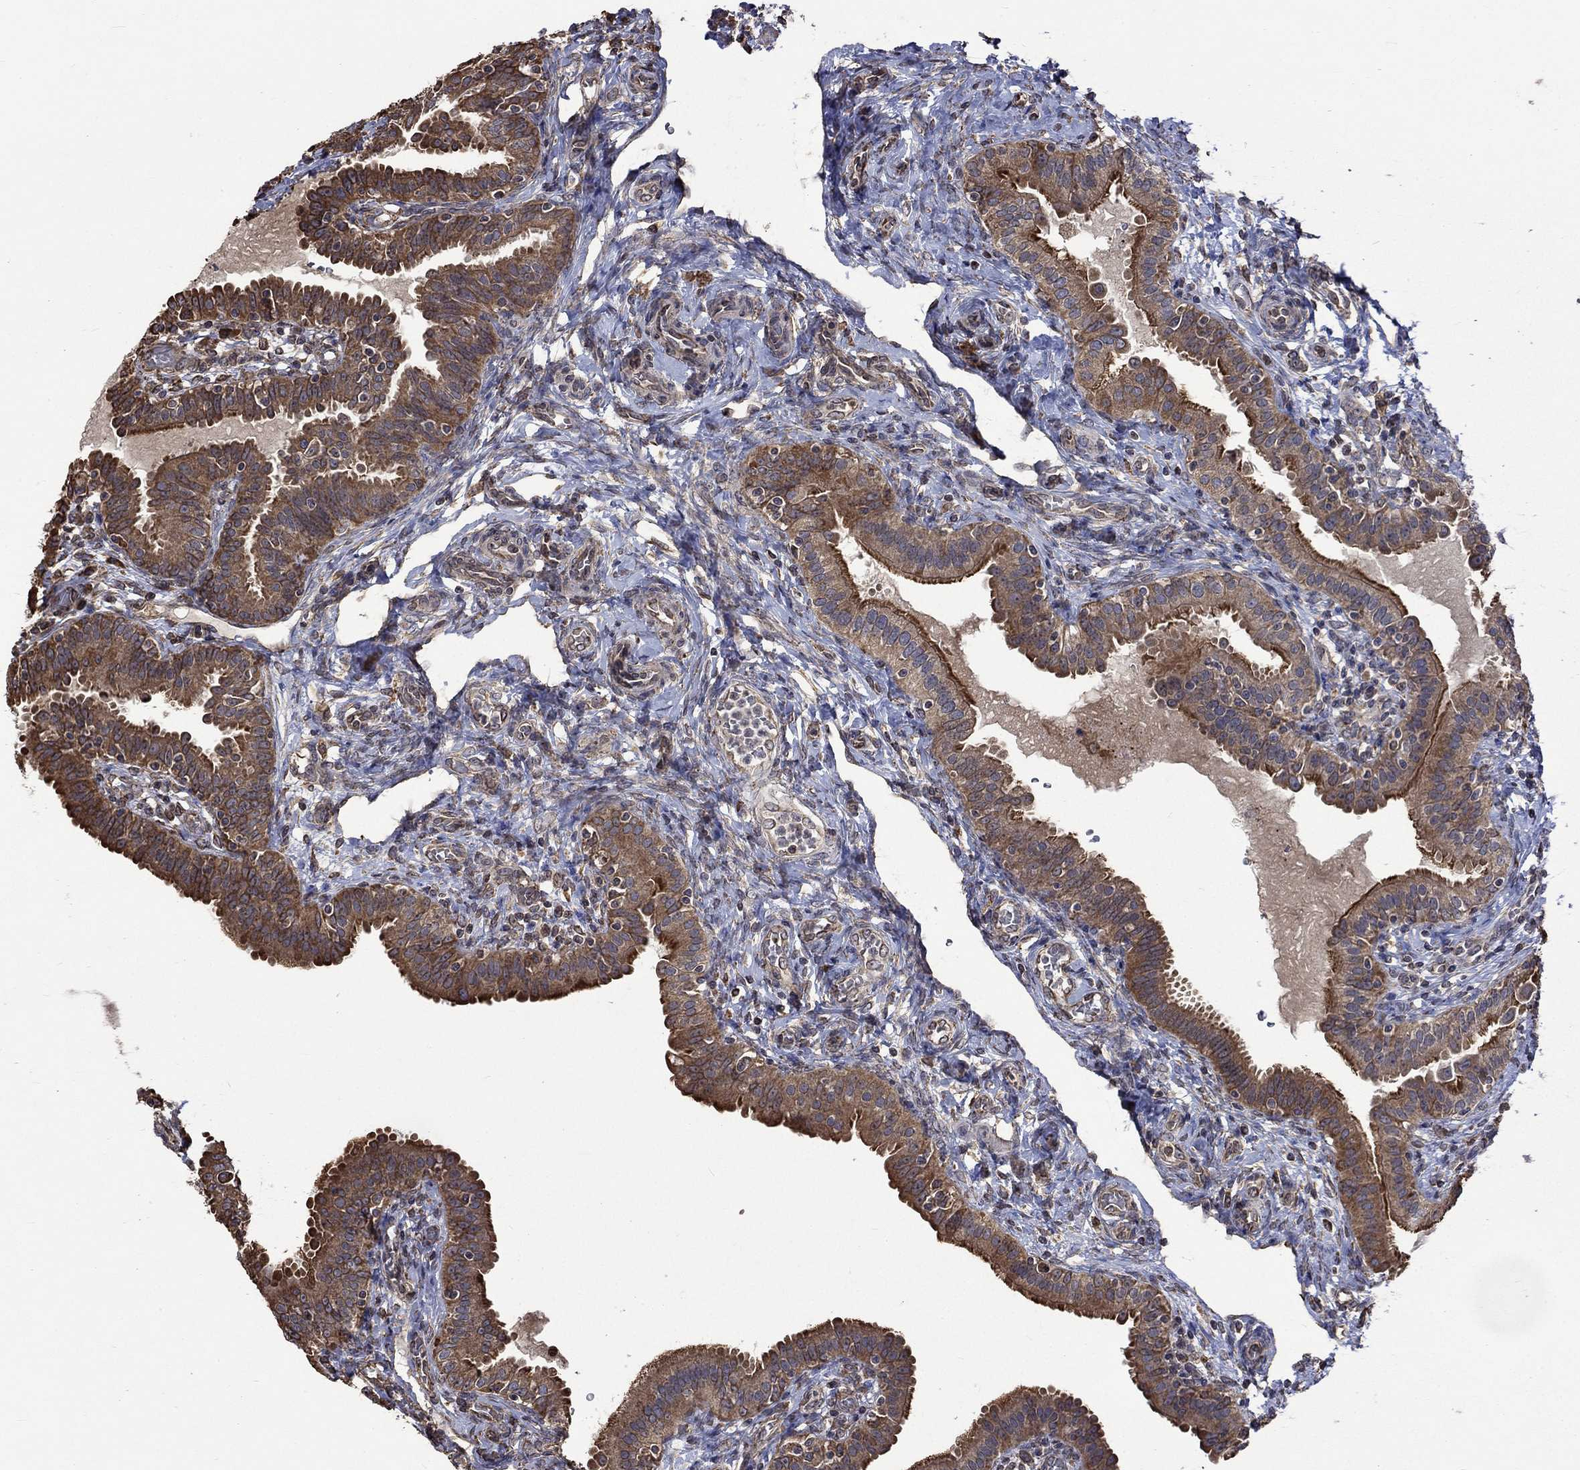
{"staining": {"intensity": "strong", "quantity": ">75%", "location": "cytoplasmic/membranous"}, "tissue": "fallopian tube", "cell_type": "Glandular cells", "image_type": "normal", "snomed": [{"axis": "morphology", "description": "Normal tissue, NOS"}, {"axis": "topography", "description": "Fallopian tube"}, {"axis": "topography", "description": "Ovary"}], "caption": "DAB immunohistochemical staining of benign human fallopian tube exhibits strong cytoplasmic/membranous protein expression in about >75% of glandular cells.", "gene": "ESRRA", "patient": {"sex": "female", "age": 41}}